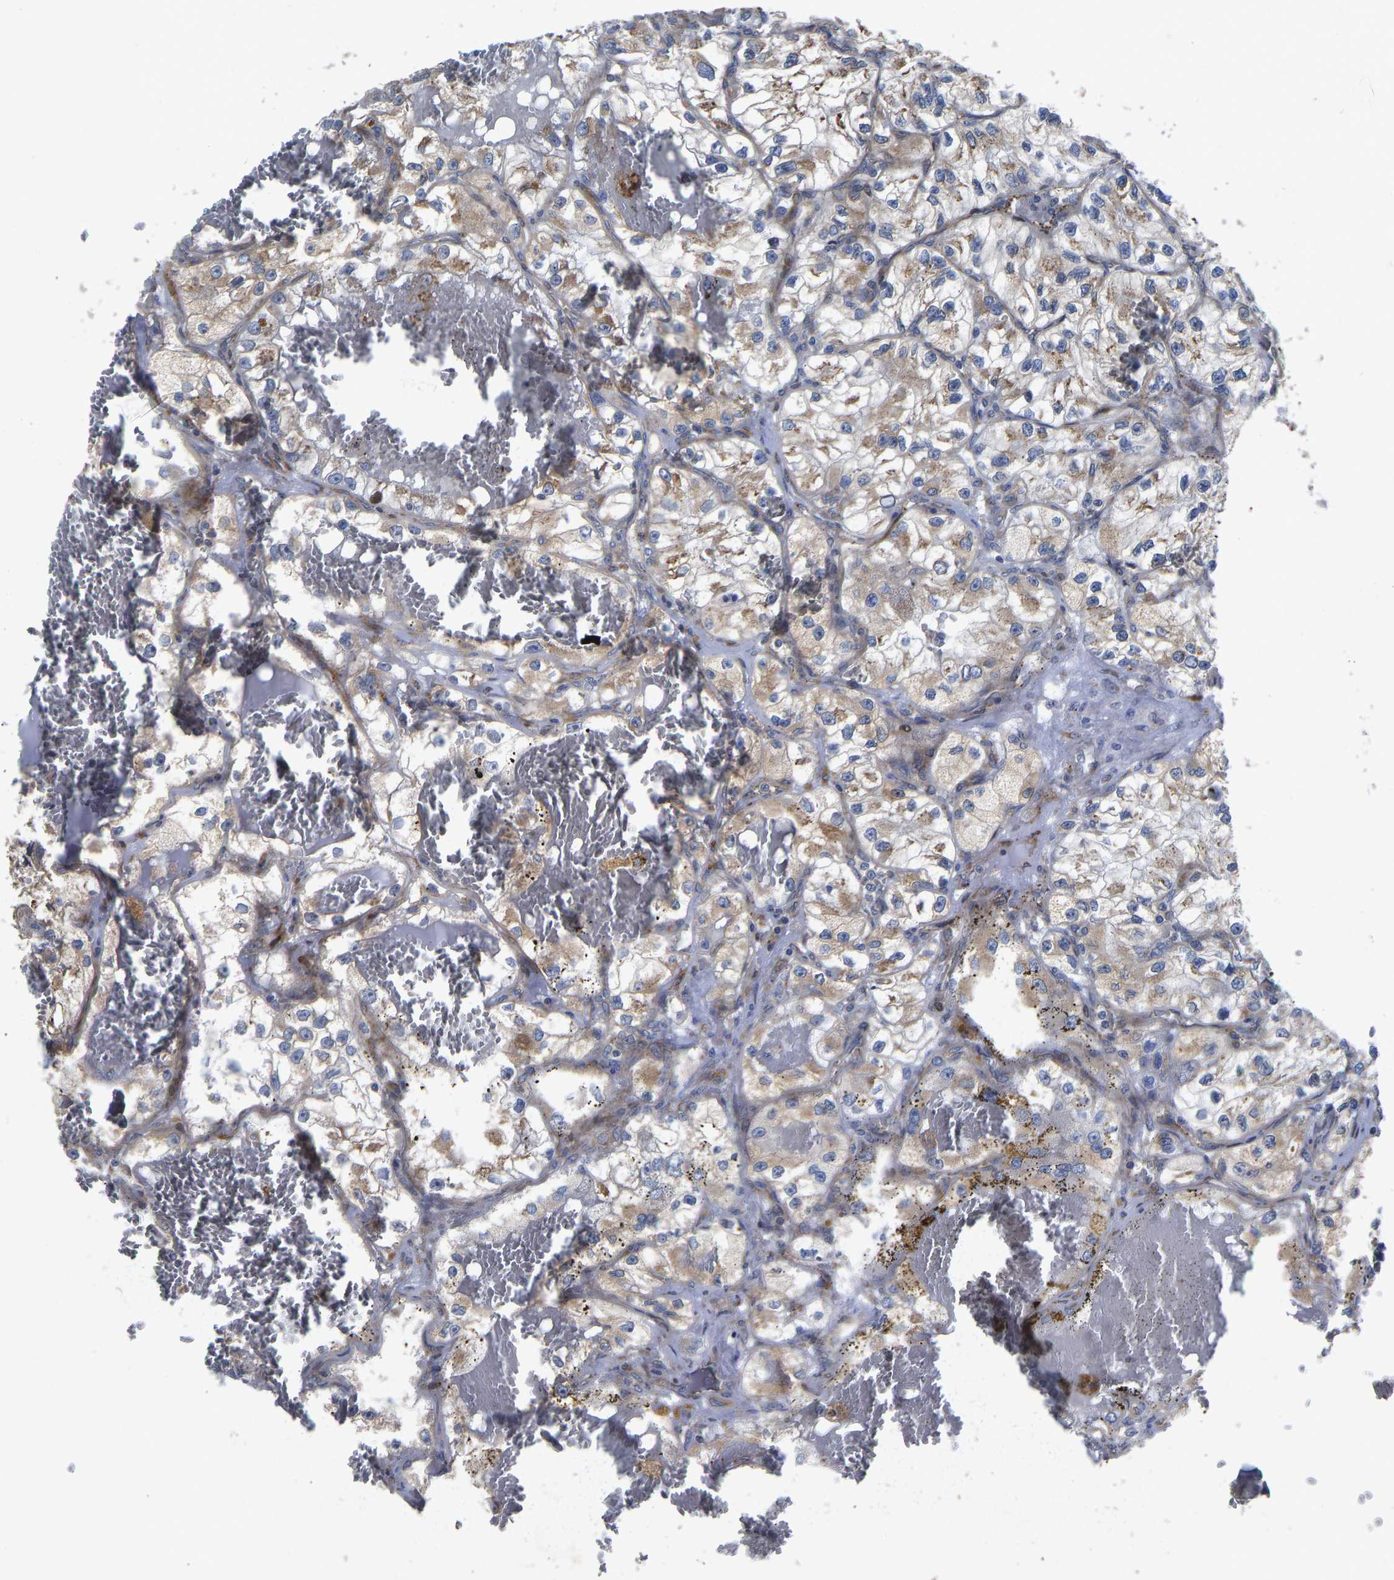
{"staining": {"intensity": "moderate", "quantity": "25%-75%", "location": "cytoplasmic/membranous"}, "tissue": "renal cancer", "cell_type": "Tumor cells", "image_type": "cancer", "snomed": [{"axis": "morphology", "description": "Adenocarcinoma, NOS"}, {"axis": "topography", "description": "Kidney"}], "caption": "Renal cancer (adenocarcinoma) stained with immunohistochemistry (IHC) shows moderate cytoplasmic/membranous staining in about 25%-75% of tumor cells. Ihc stains the protein of interest in brown and the nuclei are stained blue.", "gene": "TMEM38B", "patient": {"sex": "female", "age": 57}}